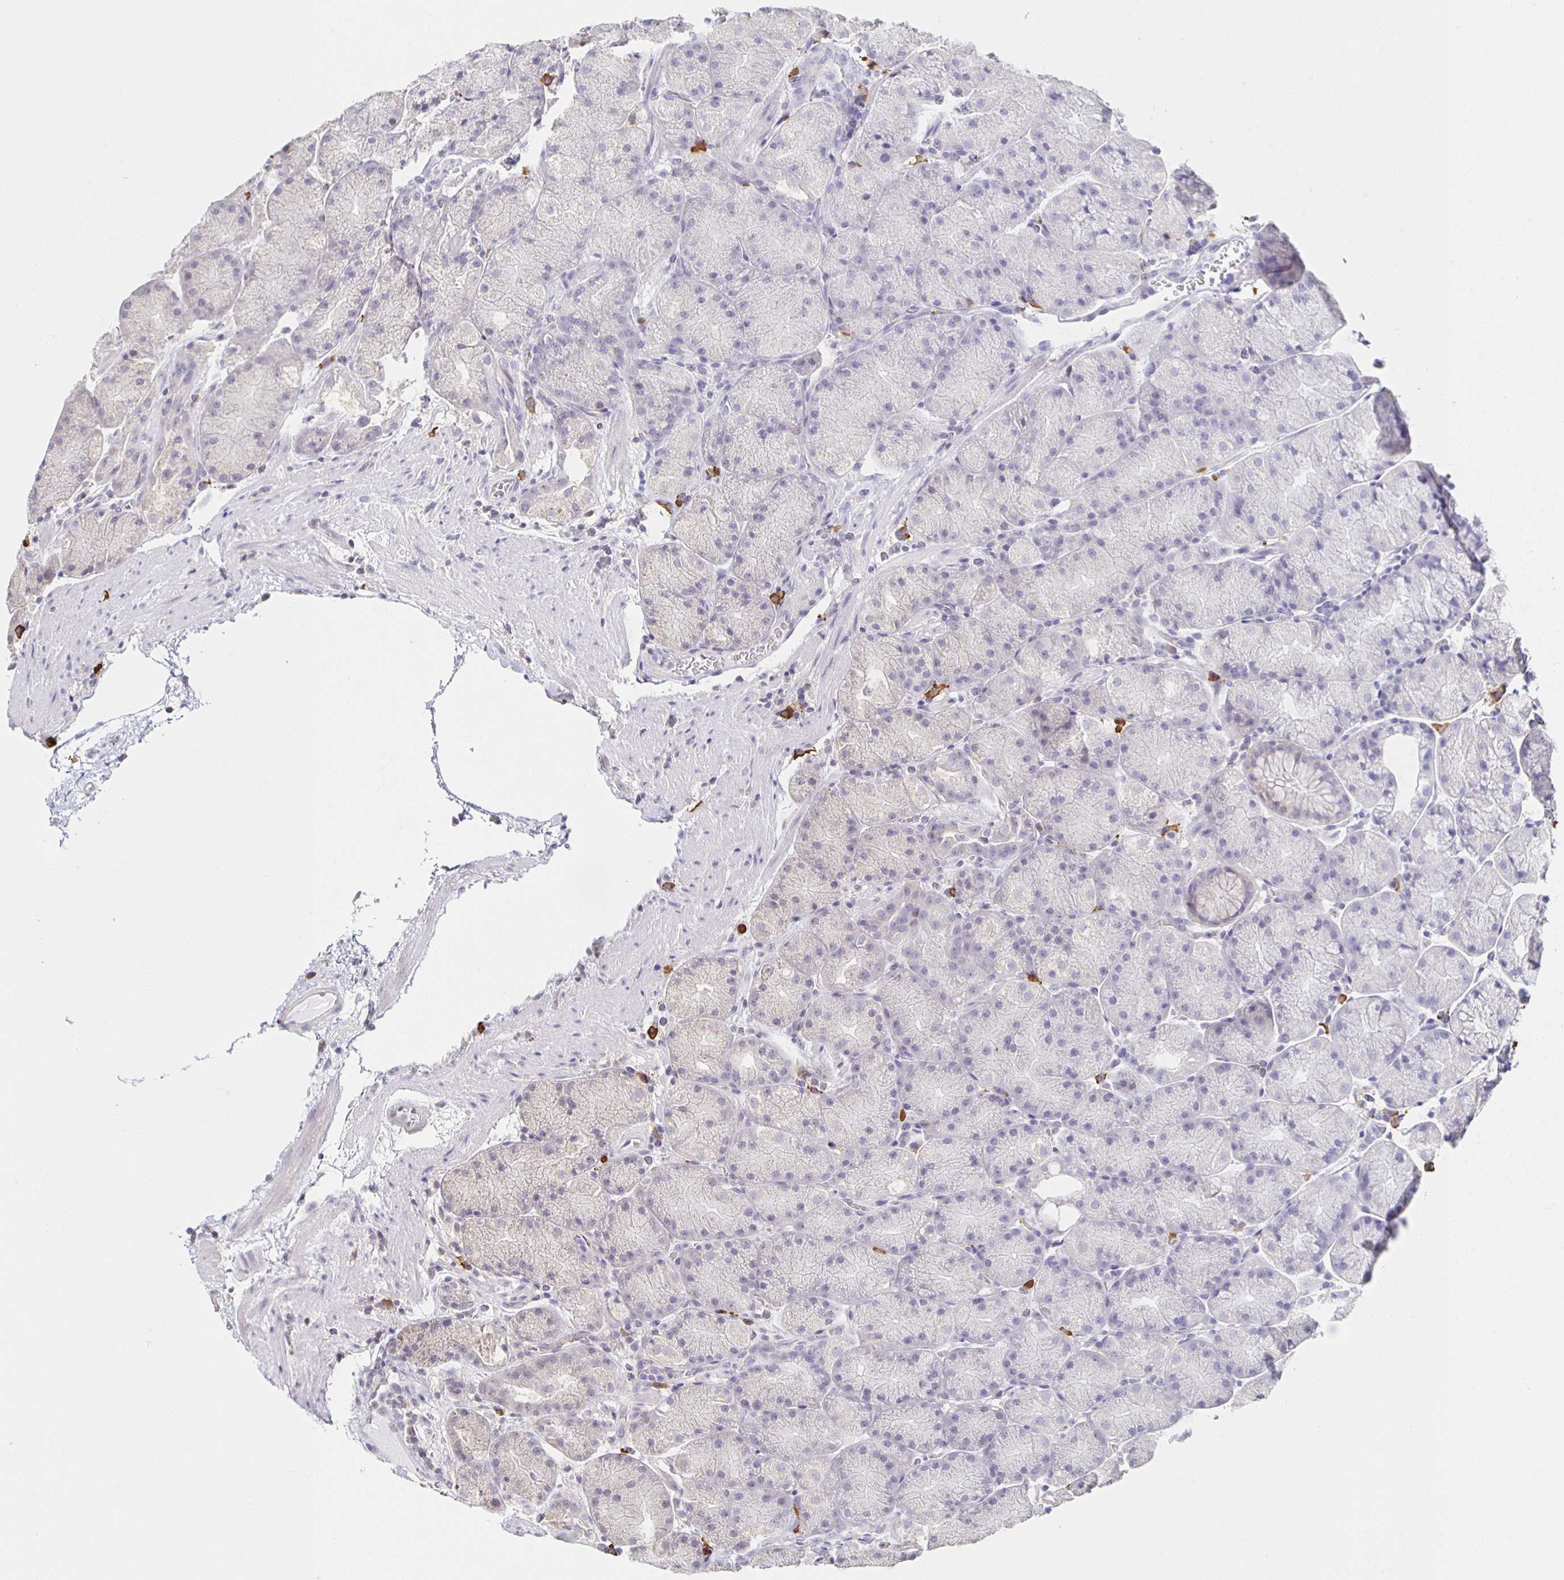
{"staining": {"intensity": "negative", "quantity": "none", "location": "none"}, "tissue": "stomach", "cell_type": "Glandular cells", "image_type": "normal", "snomed": [{"axis": "morphology", "description": "Normal tissue, NOS"}, {"axis": "topography", "description": "Stomach, upper"}, {"axis": "topography", "description": "Stomach"}], "caption": "This is a image of immunohistochemistry (IHC) staining of normal stomach, which shows no positivity in glandular cells.", "gene": "ZNF692", "patient": {"sex": "male", "age": 48}}